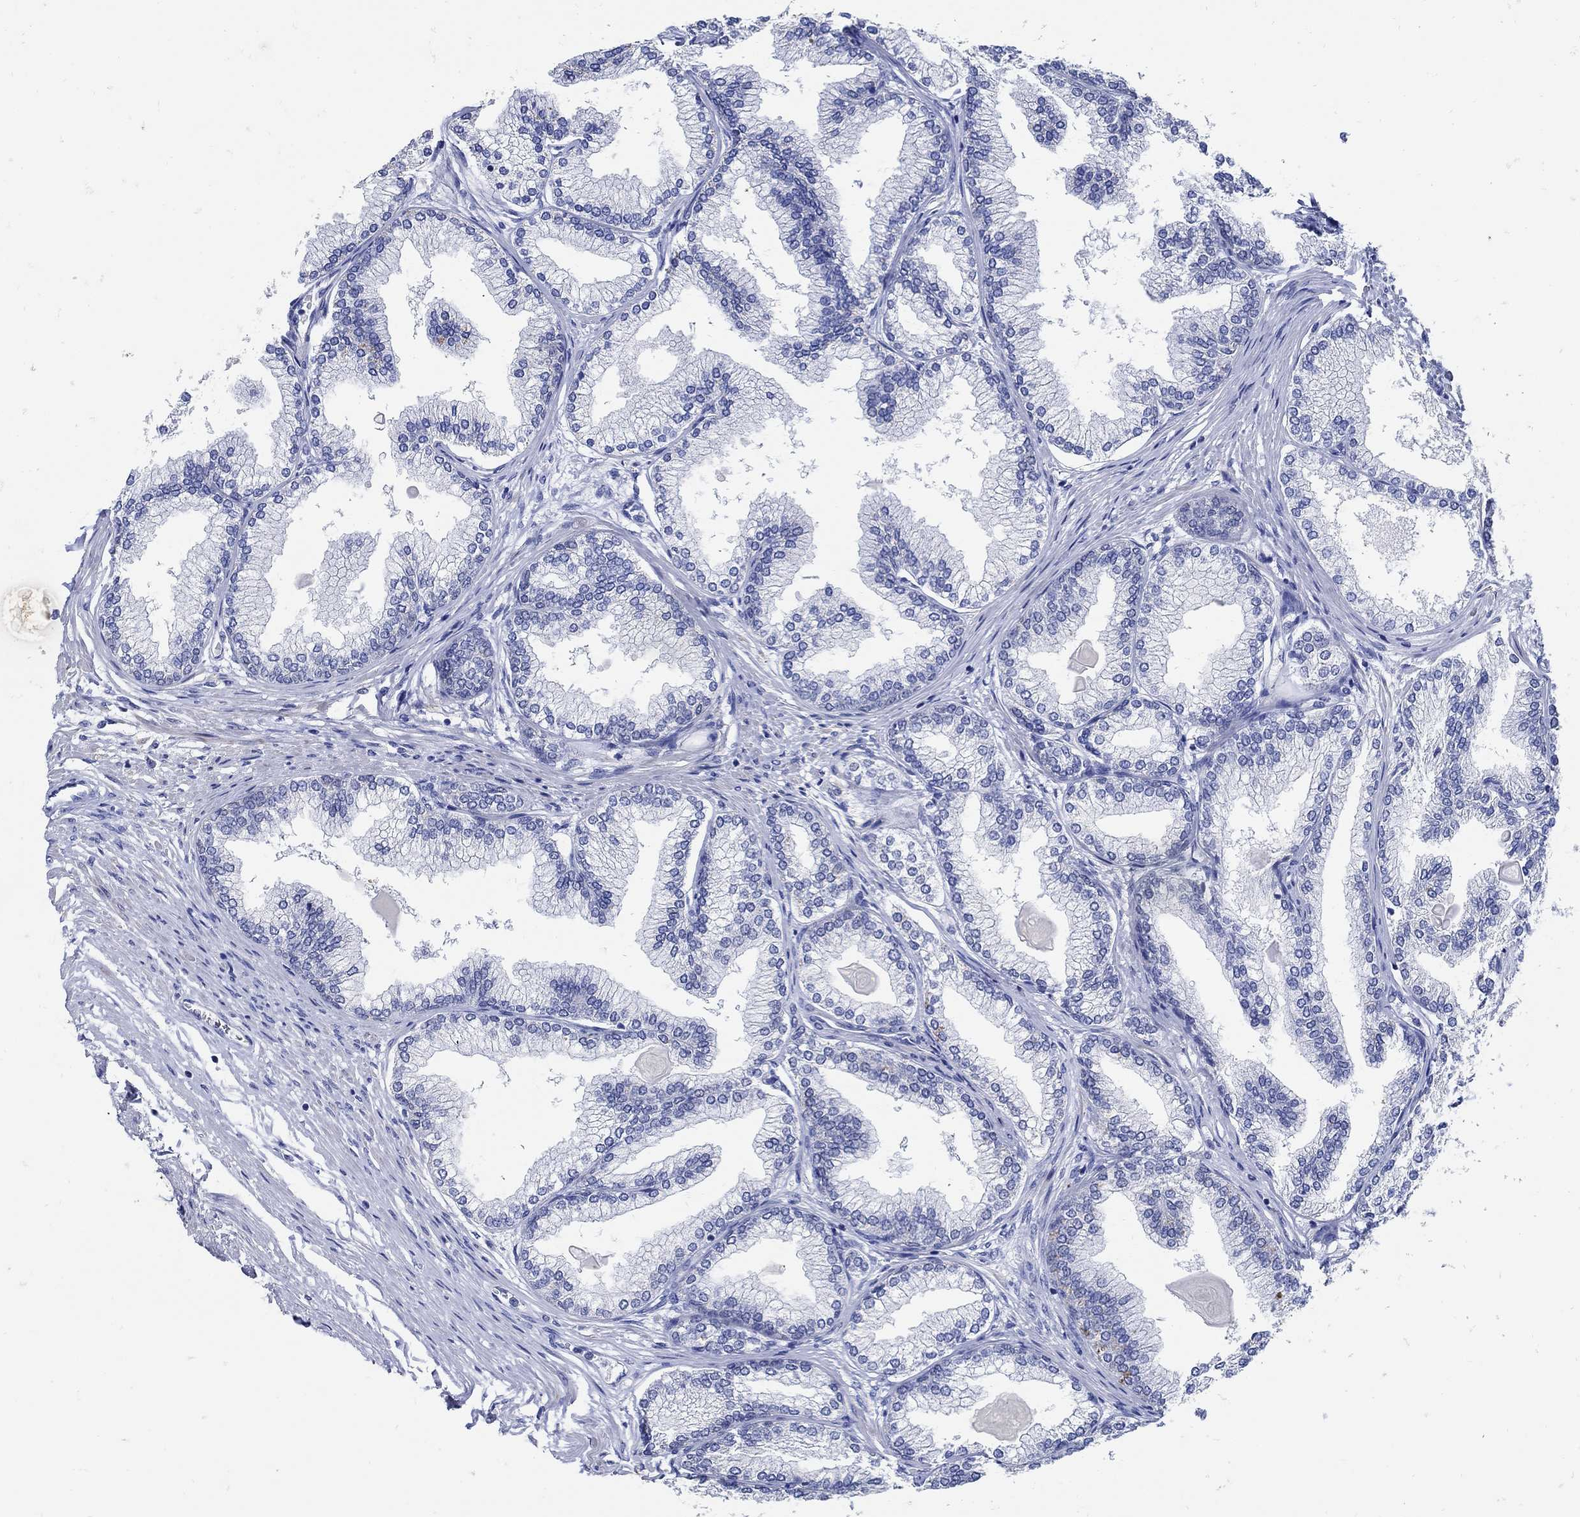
{"staining": {"intensity": "negative", "quantity": "none", "location": "none"}, "tissue": "prostate", "cell_type": "Glandular cells", "image_type": "normal", "snomed": [{"axis": "morphology", "description": "Normal tissue, NOS"}, {"axis": "topography", "description": "Prostate"}], "caption": "DAB (3,3'-diaminobenzidine) immunohistochemical staining of unremarkable human prostate exhibits no significant positivity in glandular cells.", "gene": "NOS1", "patient": {"sex": "male", "age": 72}}